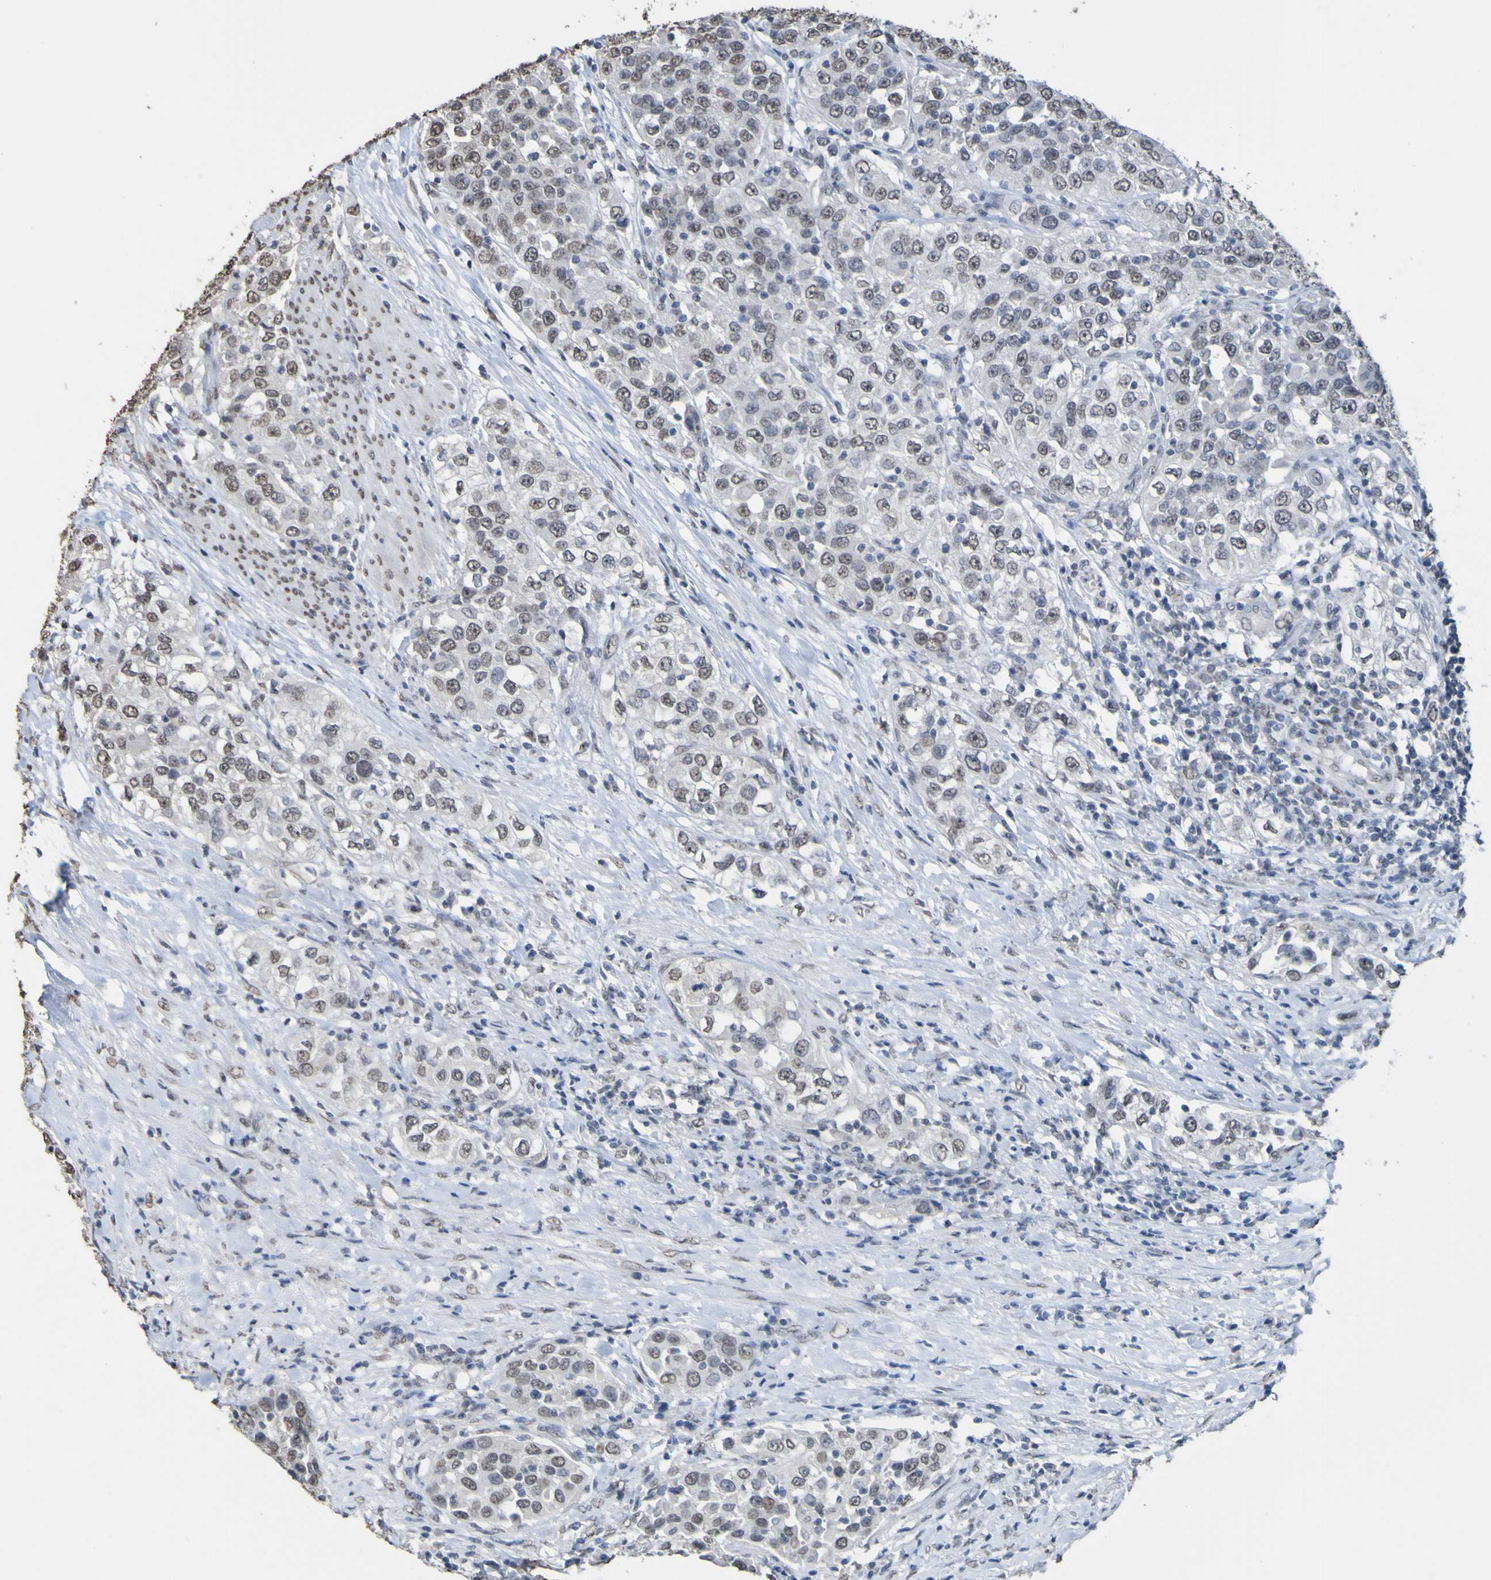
{"staining": {"intensity": "weak", "quantity": ">75%", "location": "nuclear"}, "tissue": "urothelial cancer", "cell_type": "Tumor cells", "image_type": "cancer", "snomed": [{"axis": "morphology", "description": "Urothelial carcinoma, High grade"}, {"axis": "topography", "description": "Urinary bladder"}], "caption": "Urothelial cancer stained with a protein marker shows weak staining in tumor cells.", "gene": "ALKBH2", "patient": {"sex": "female", "age": 80}}